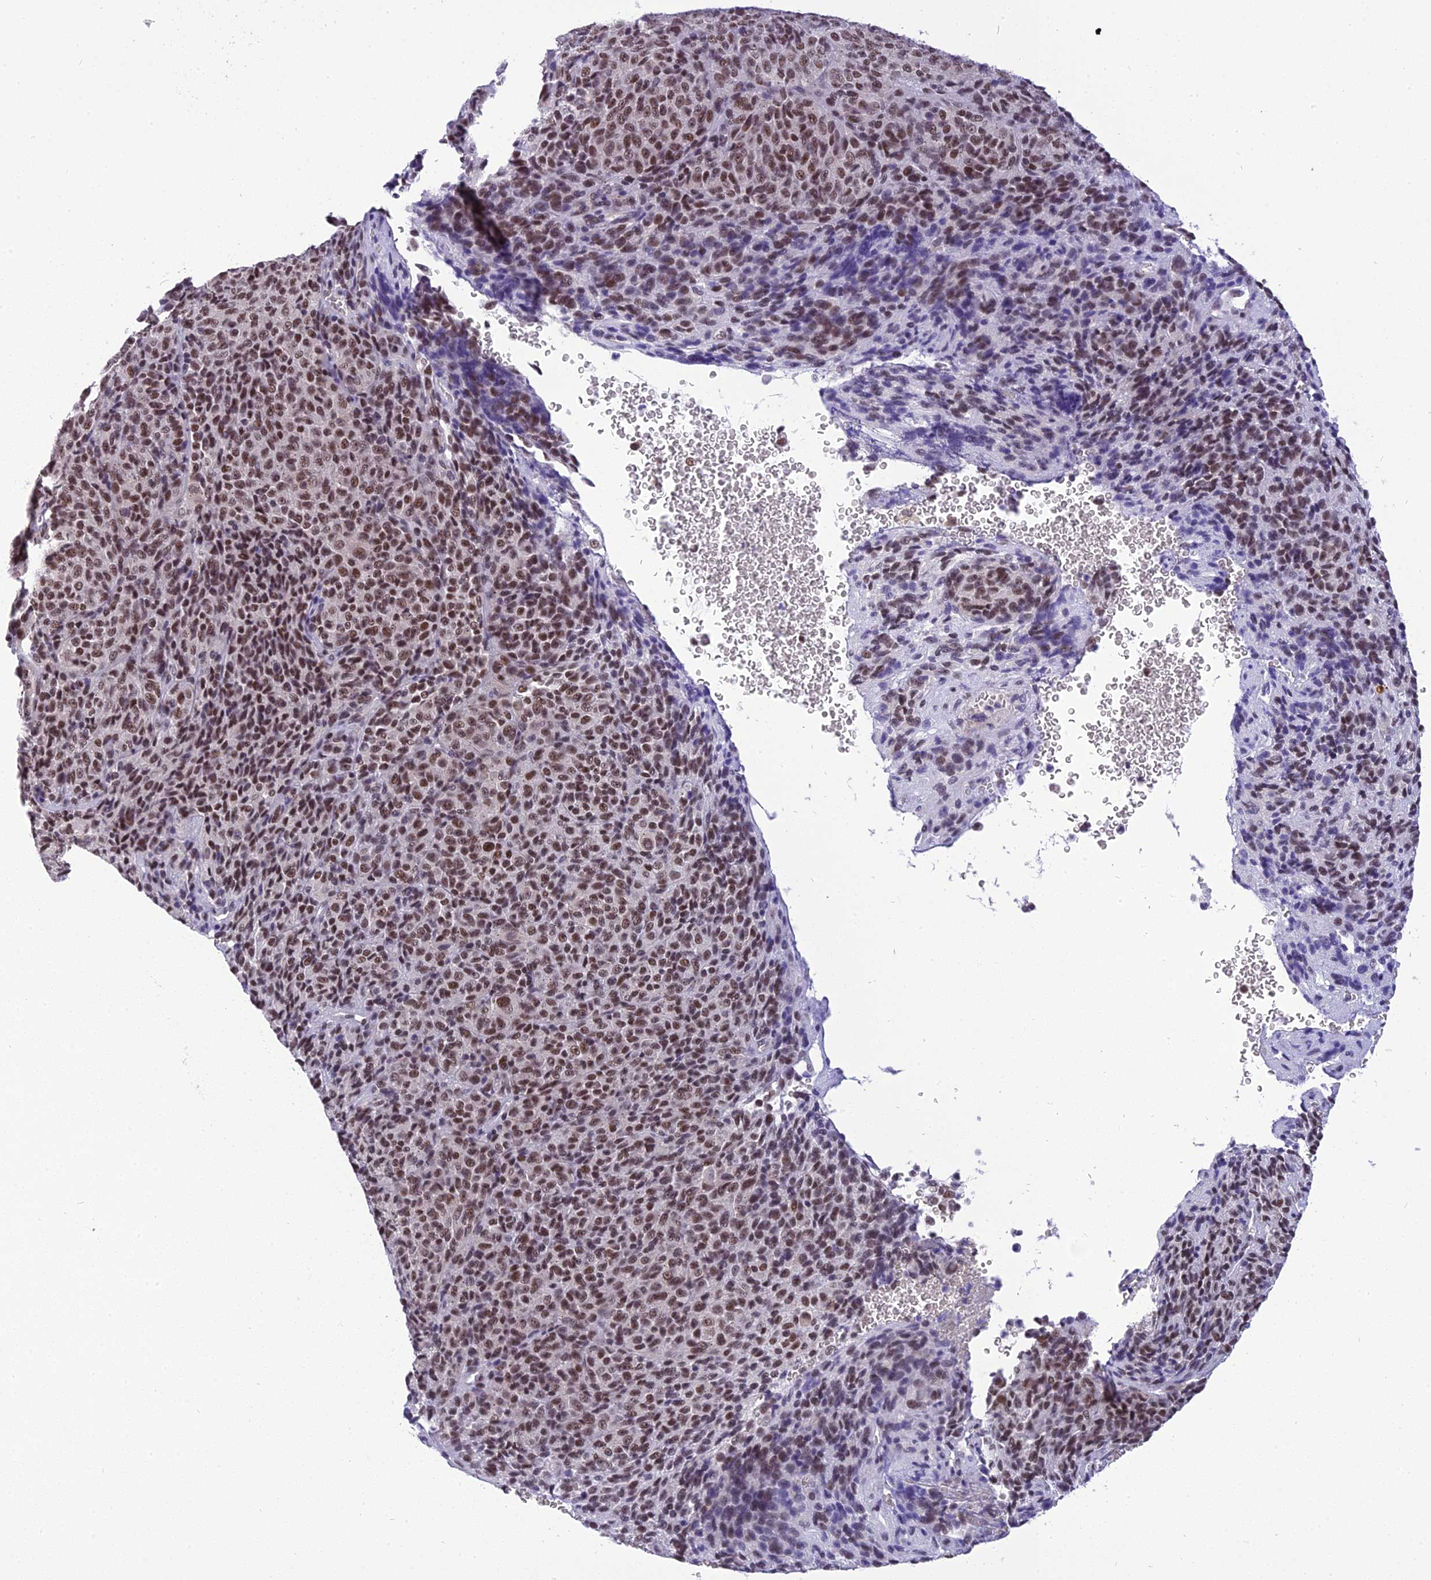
{"staining": {"intensity": "moderate", "quantity": ">75%", "location": "nuclear"}, "tissue": "melanoma", "cell_type": "Tumor cells", "image_type": "cancer", "snomed": [{"axis": "morphology", "description": "Malignant melanoma, Metastatic site"}, {"axis": "topography", "description": "Brain"}], "caption": "Tumor cells show moderate nuclear staining in approximately >75% of cells in melanoma.", "gene": "IRF2BP1", "patient": {"sex": "female", "age": 56}}